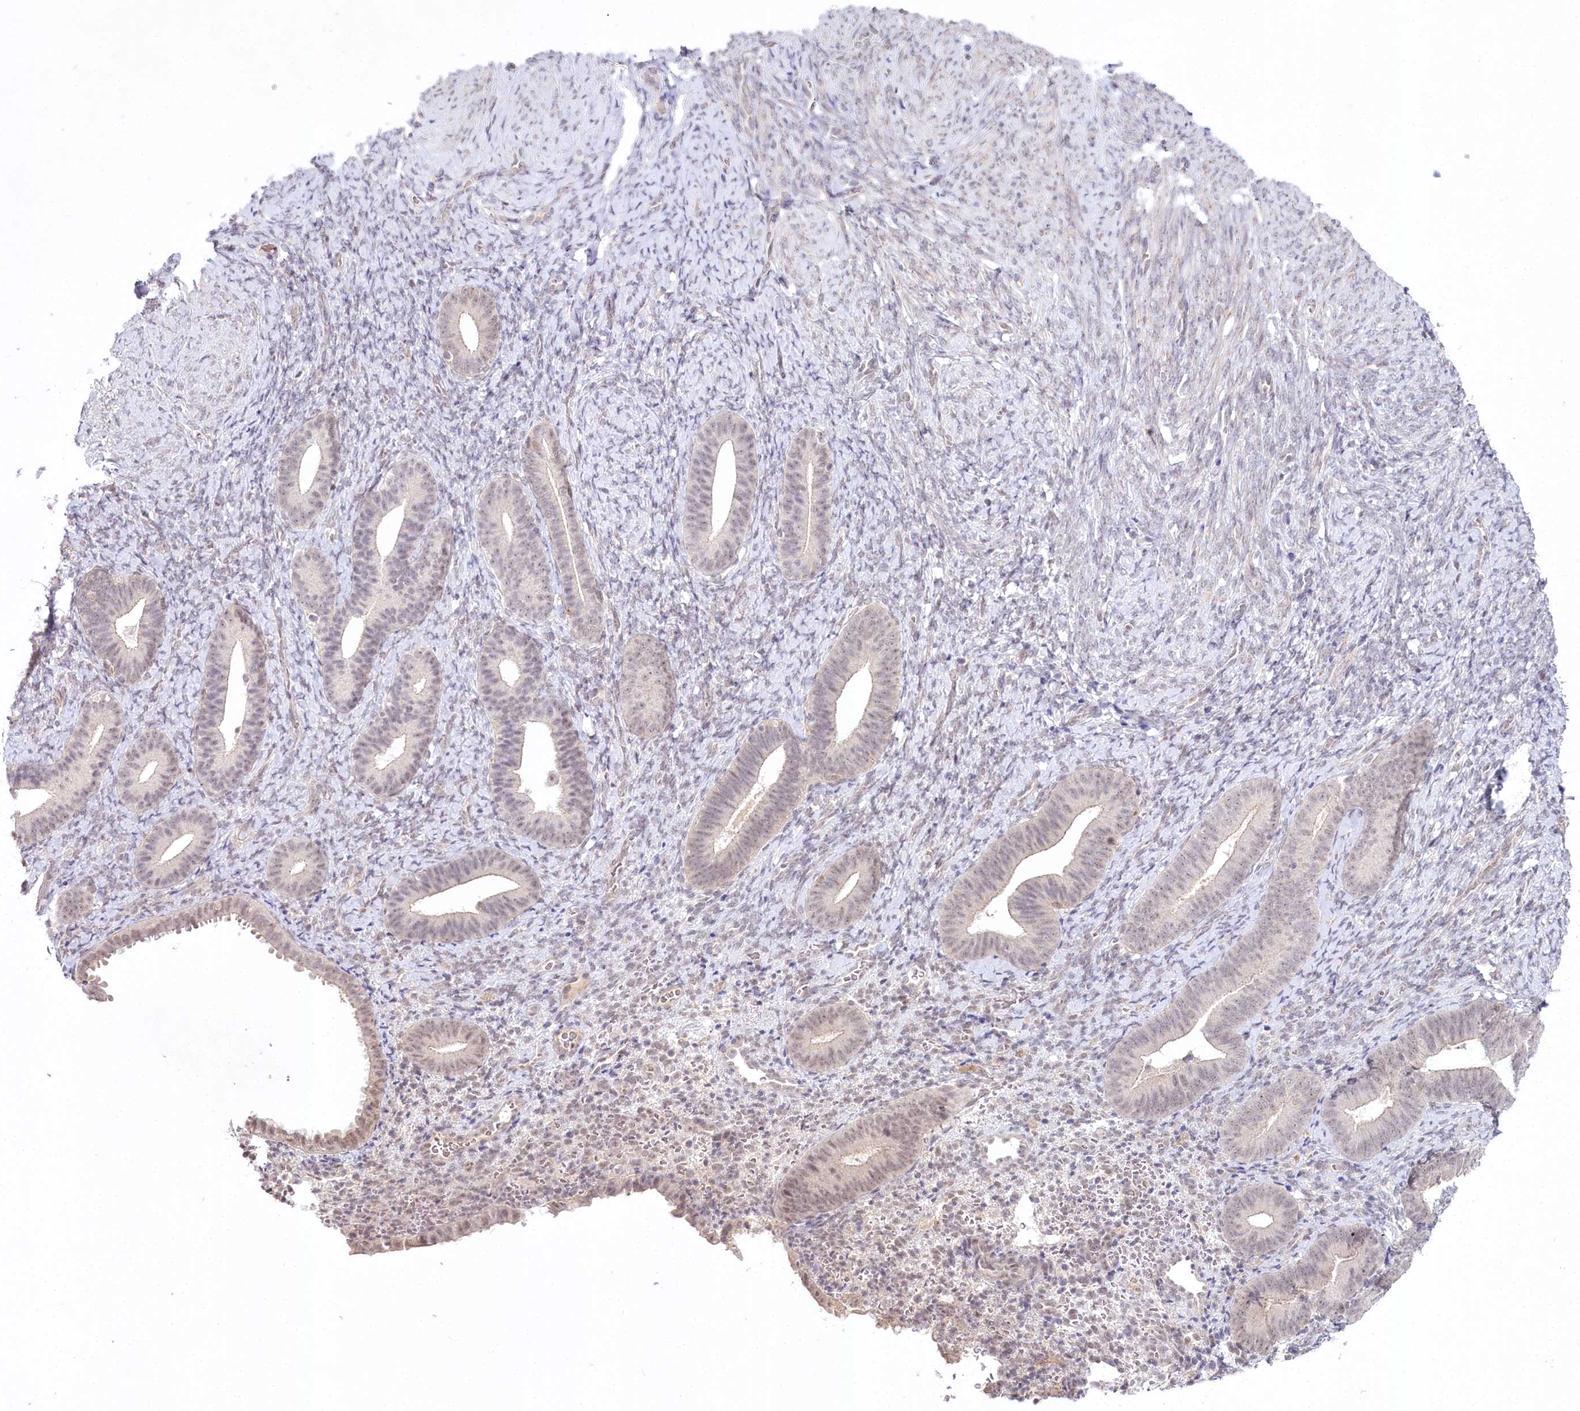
{"staining": {"intensity": "negative", "quantity": "none", "location": "none"}, "tissue": "endometrium", "cell_type": "Cells in endometrial stroma", "image_type": "normal", "snomed": [{"axis": "morphology", "description": "Normal tissue, NOS"}, {"axis": "topography", "description": "Endometrium"}], "caption": "The photomicrograph demonstrates no staining of cells in endometrial stroma in normal endometrium.", "gene": "AMTN", "patient": {"sex": "female", "age": 65}}